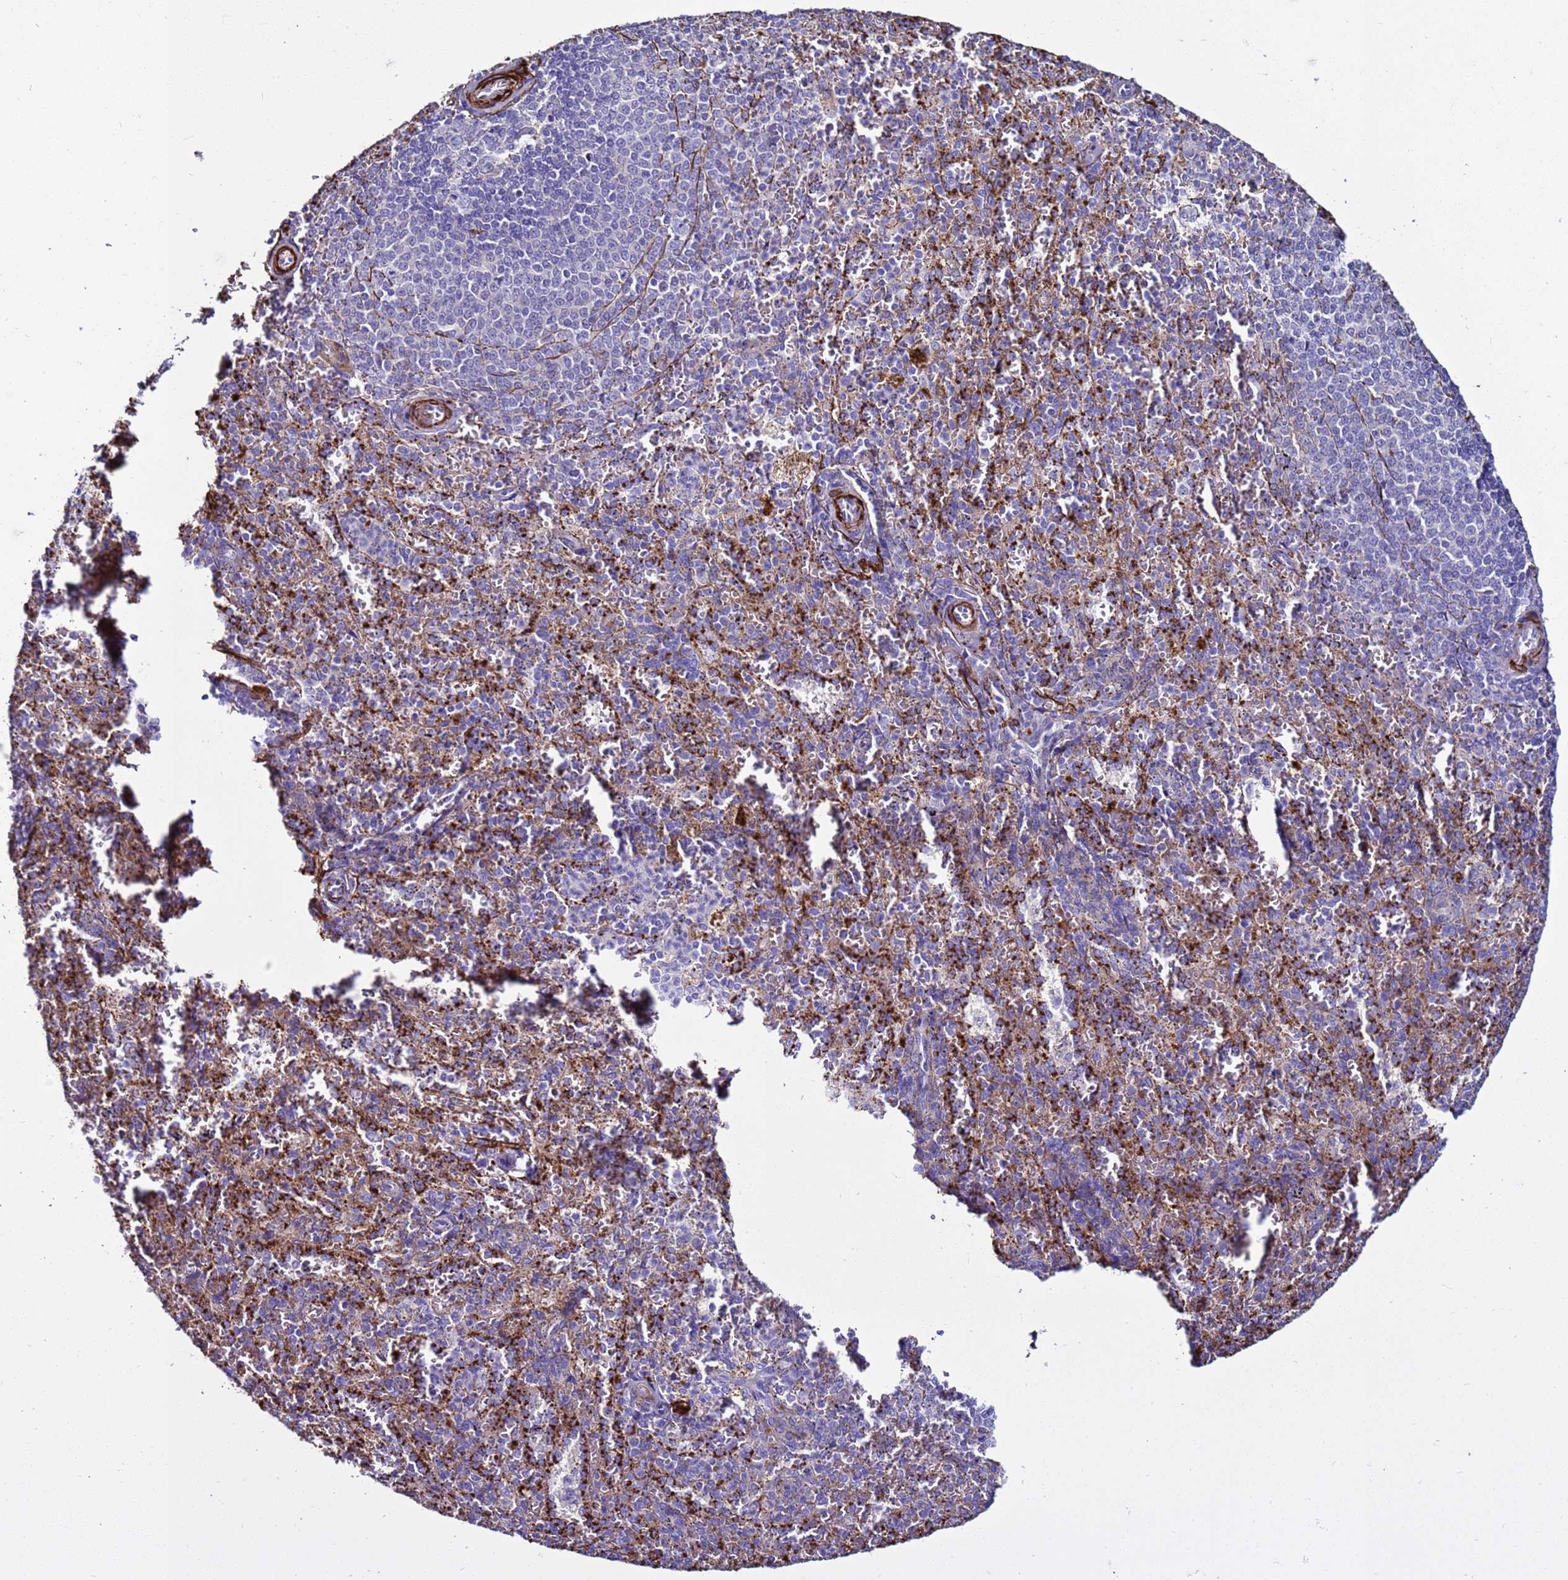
{"staining": {"intensity": "strong", "quantity": "<25%", "location": "cytoplasmic/membranous"}, "tissue": "spleen", "cell_type": "Cells in red pulp", "image_type": "normal", "snomed": [{"axis": "morphology", "description": "Normal tissue, NOS"}, {"axis": "topography", "description": "Spleen"}], "caption": "Benign spleen shows strong cytoplasmic/membranous positivity in about <25% of cells in red pulp, visualized by immunohistochemistry. The staining was performed using DAB (3,3'-diaminobenzidine) to visualize the protein expression in brown, while the nuclei were stained in blue with hematoxylin (Magnification: 20x).", "gene": "RABL2A", "patient": {"sex": "female", "age": 21}}